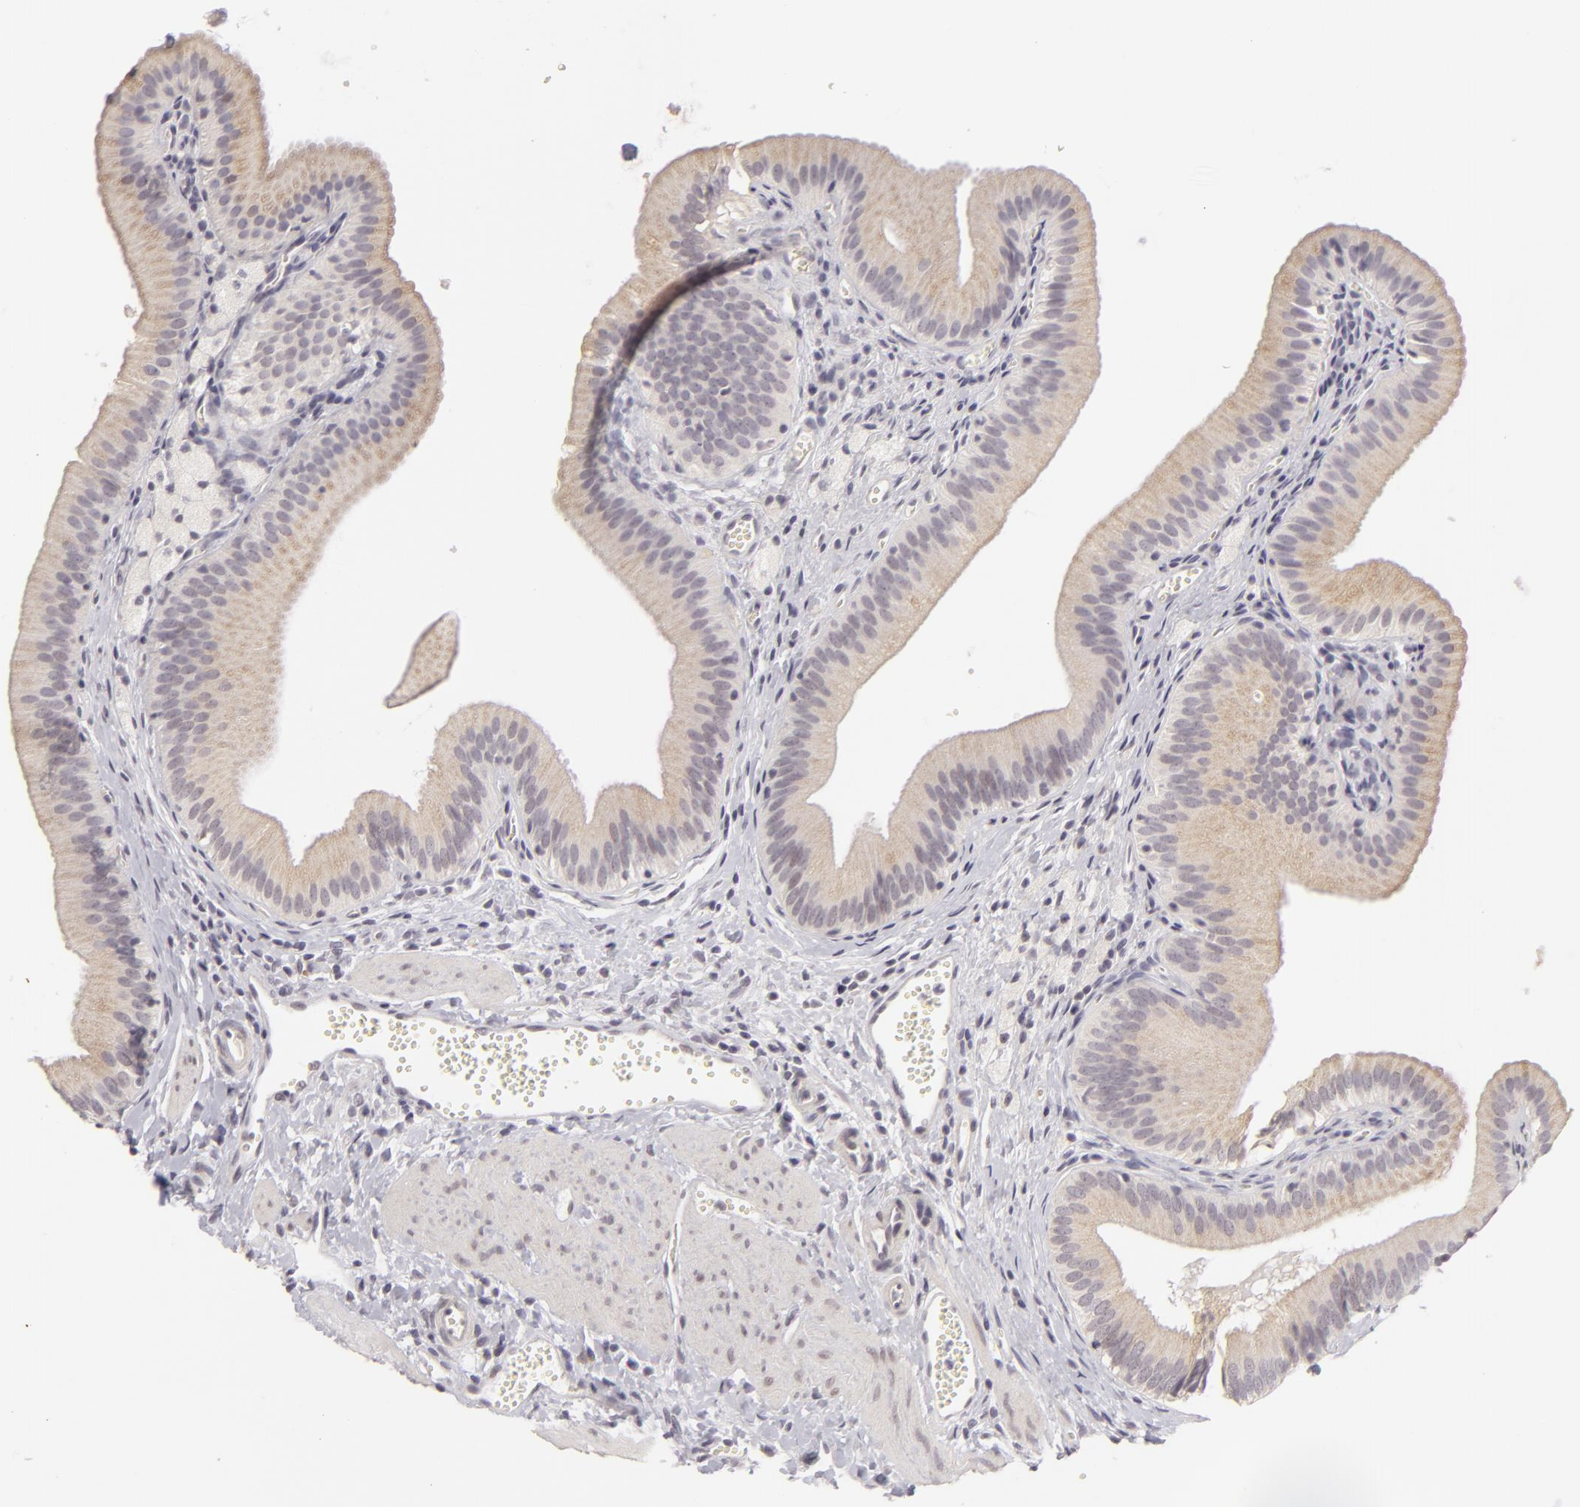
{"staining": {"intensity": "moderate", "quantity": "25%-75%", "location": "cytoplasmic/membranous"}, "tissue": "gallbladder", "cell_type": "Glandular cells", "image_type": "normal", "snomed": [{"axis": "morphology", "description": "Normal tissue, NOS"}, {"axis": "topography", "description": "Gallbladder"}], "caption": "Immunohistochemical staining of normal gallbladder demonstrates medium levels of moderate cytoplasmic/membranous positivity in about 25%-75% of glandular cells.", "gene": "SIX1", "patient": {"sex": "female", "age": 24}}